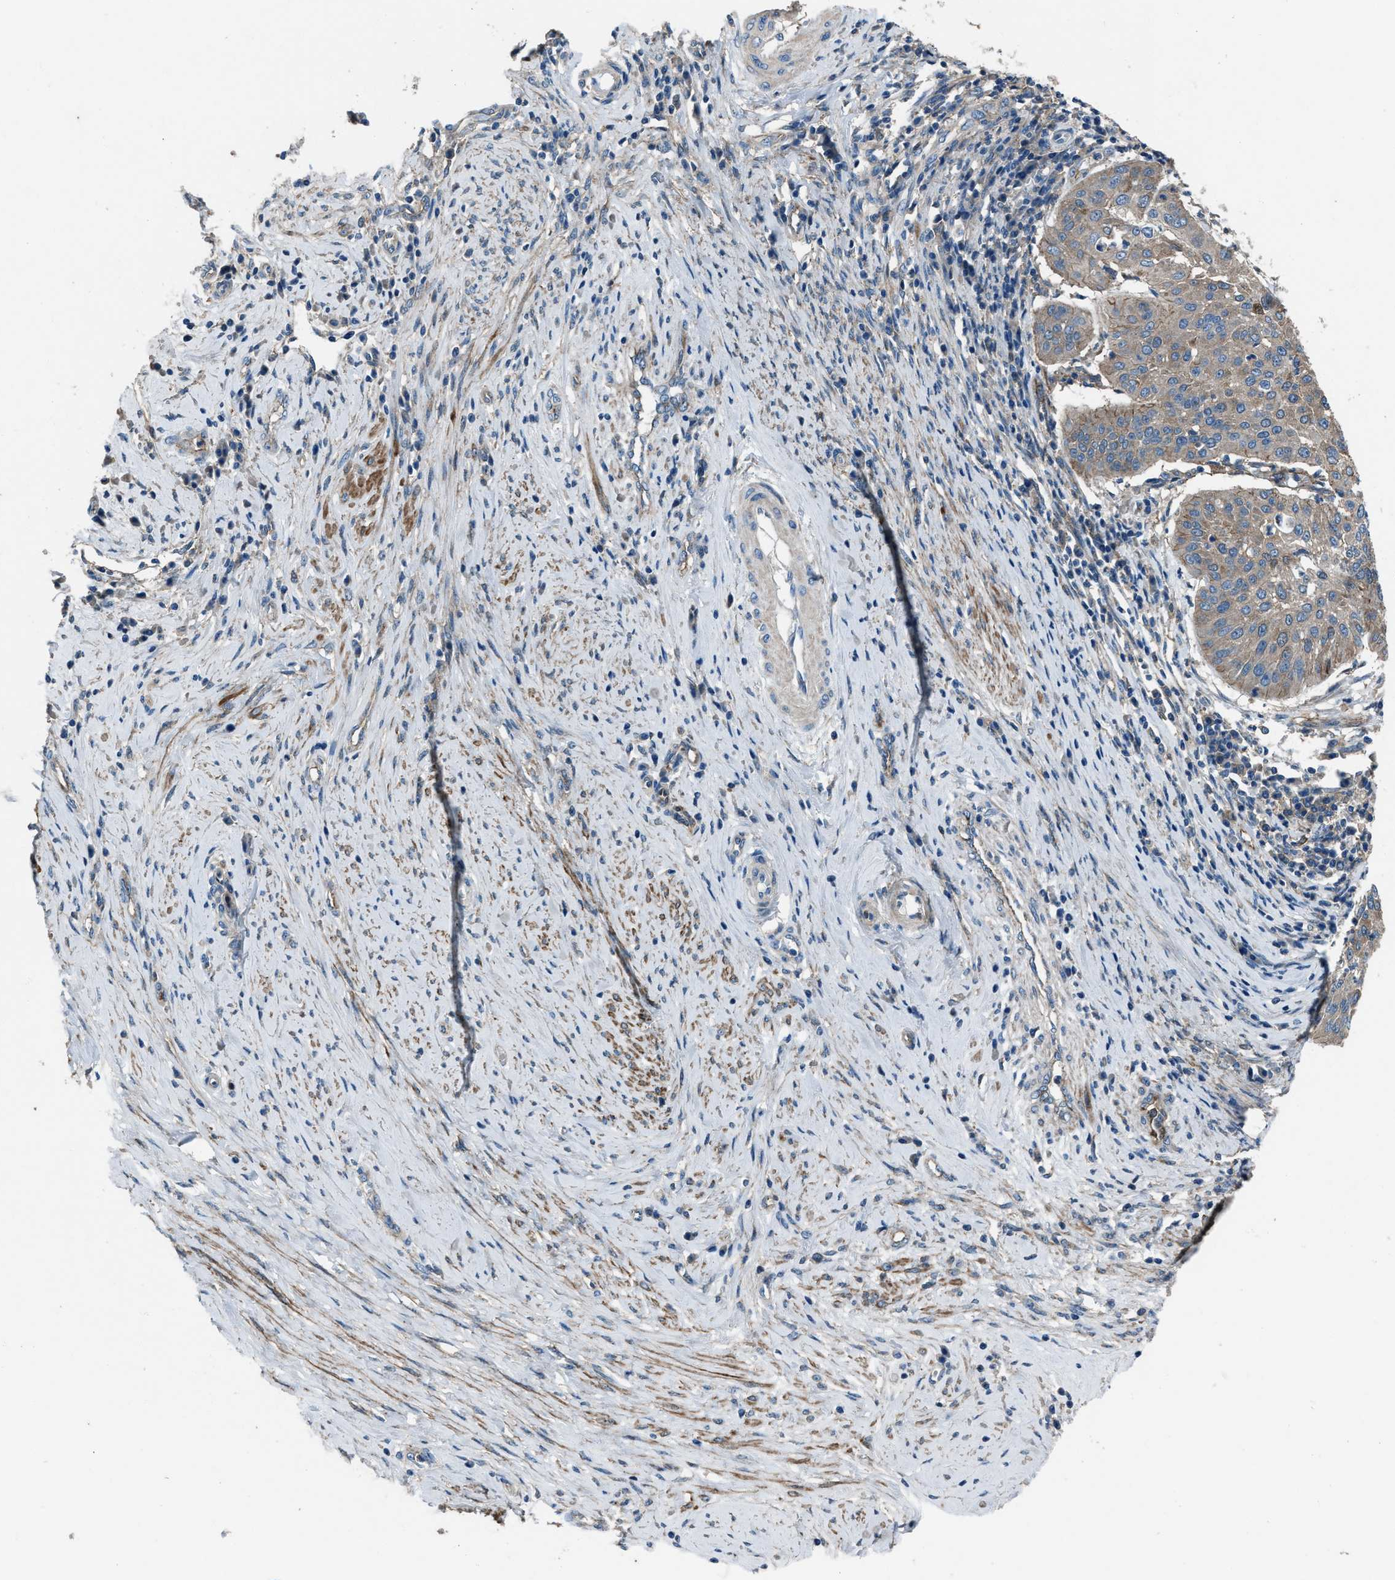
{"staining": {"intensity": "weak", "quantity": ">75%", "location": "cytoplasmic/membranous"}, "tissue": "cervical cancer", "cell_type": "Tumor cells", "image_type": "cancer", "snomed": [{"axis": "morphology", "description": "Normal tissue, NOS"}, {"axis": "morphology", "description": "Squamous cell carcinoma, NOS"}, {"axis": "topography", "description": "Cervix"}], "caption": "Cervical squamous cell carcinoma stained with immunohistochemistry (IHC) displays weak cytoplasmic/membranous staining in about >75% of tumor cells. (DAB IHC with brightfield microscopy, high magnification).", "gene": "SVIL", "patient": {"sex": "female", "age": 39}}